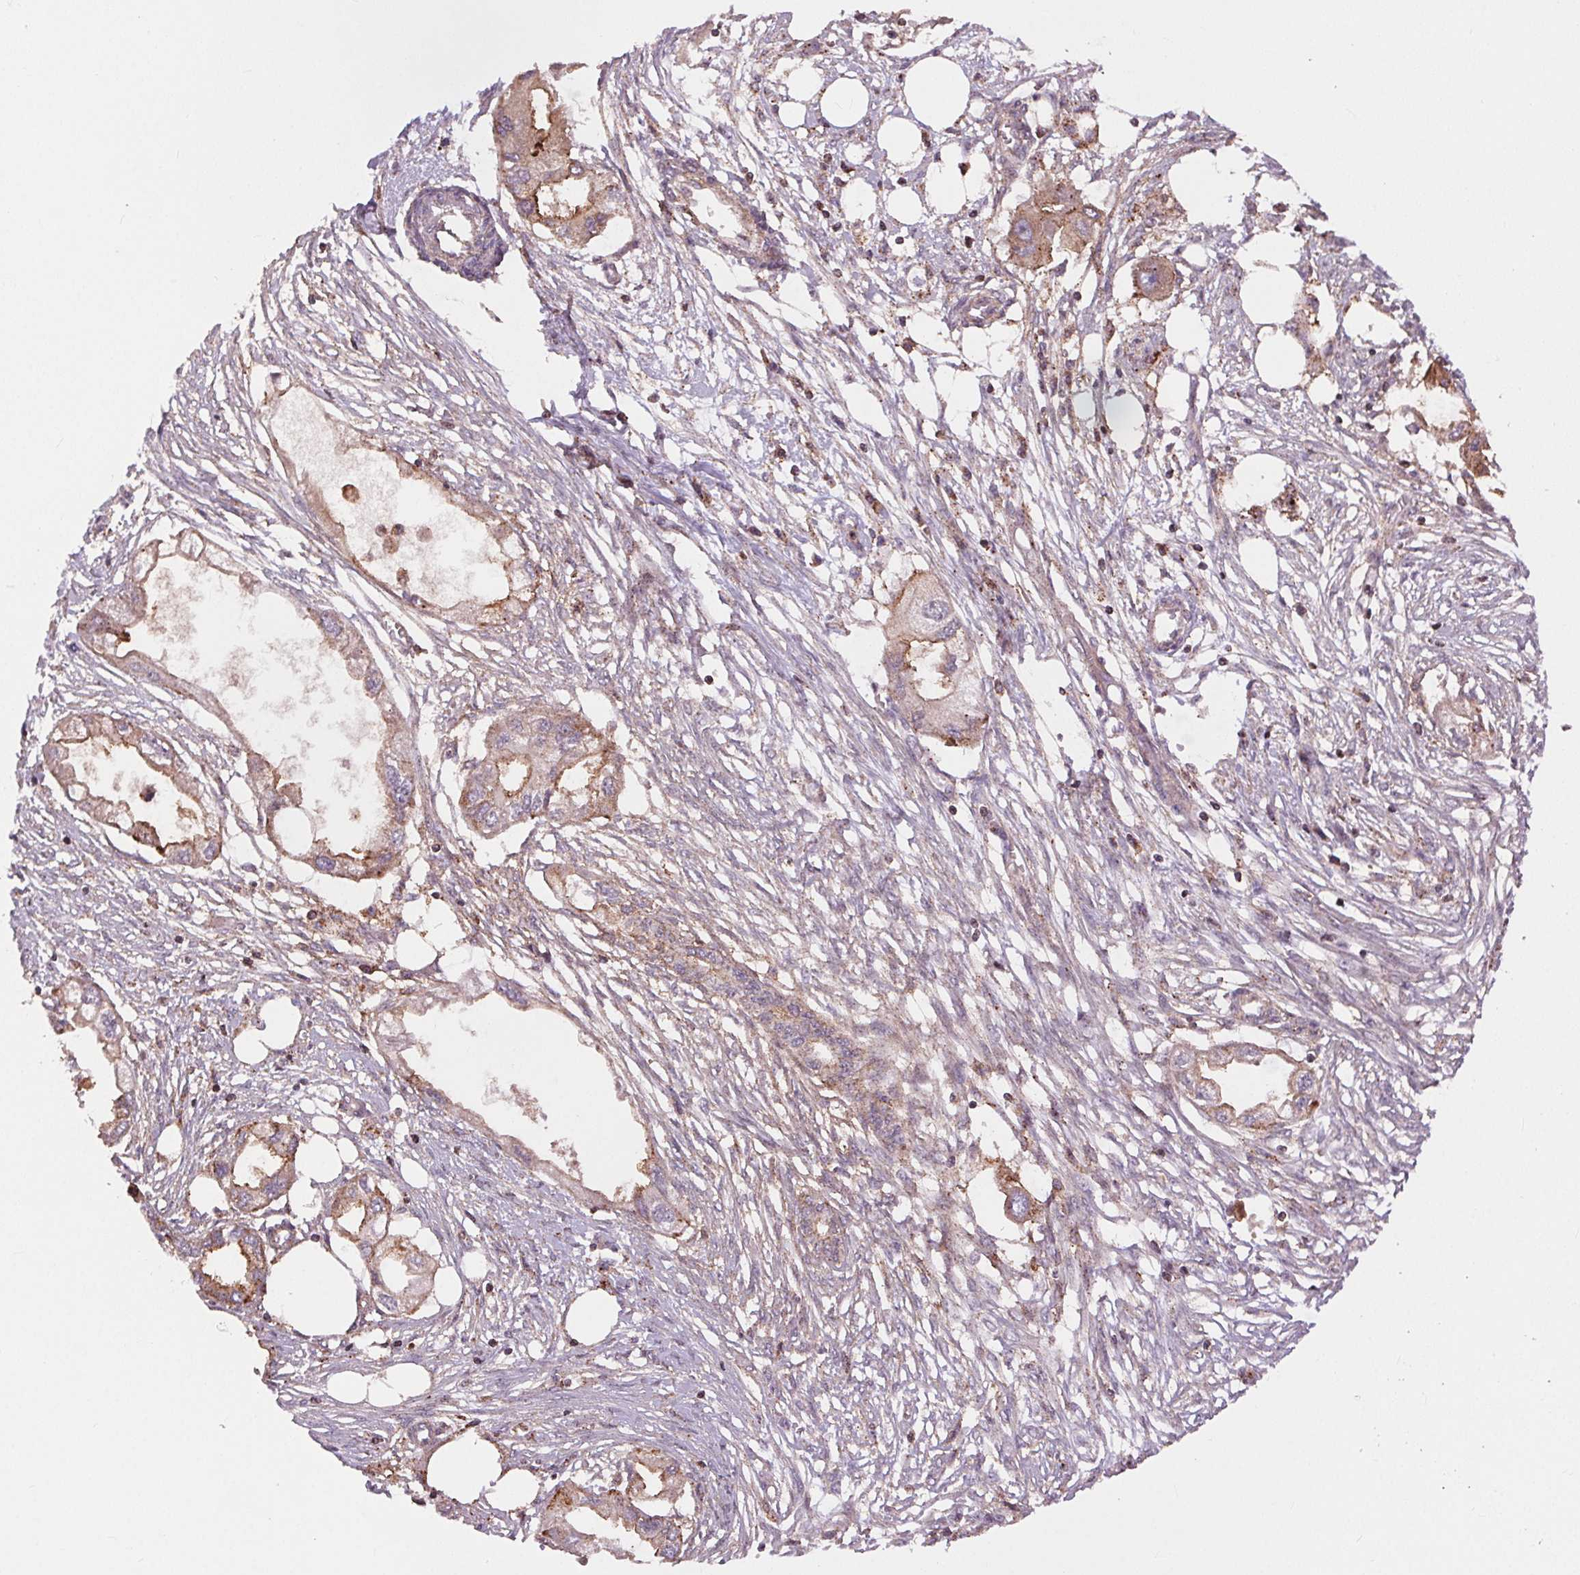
{"staining": {"intensity": "moderate", "quantity": "25%-75%", "location": "cytoplasmic/membranous"}, "tissue": "endometrial cancer", "cell_type": "Tumor cells", "image_type": "cancer", "snomed": [{"axis": "morphology", "description": "Adenocarcinoma, NOS"}, {"axis": "morphology", "description": "Adenocarcinoma, metastatic, NOS"}, {"axis": "topography", "description": "Adipose tissue"}, {"axis": "topography", "description": "Endometrium"}], "caption": "Immunohistochemical staining of endometrial cancer shows medium levels of moderate cytoplasmic/membranous staining in approximately 25%-75% of tumor cells.", "gene": "CHMP4B", "patient": {"sex": "female", "age": 67}}